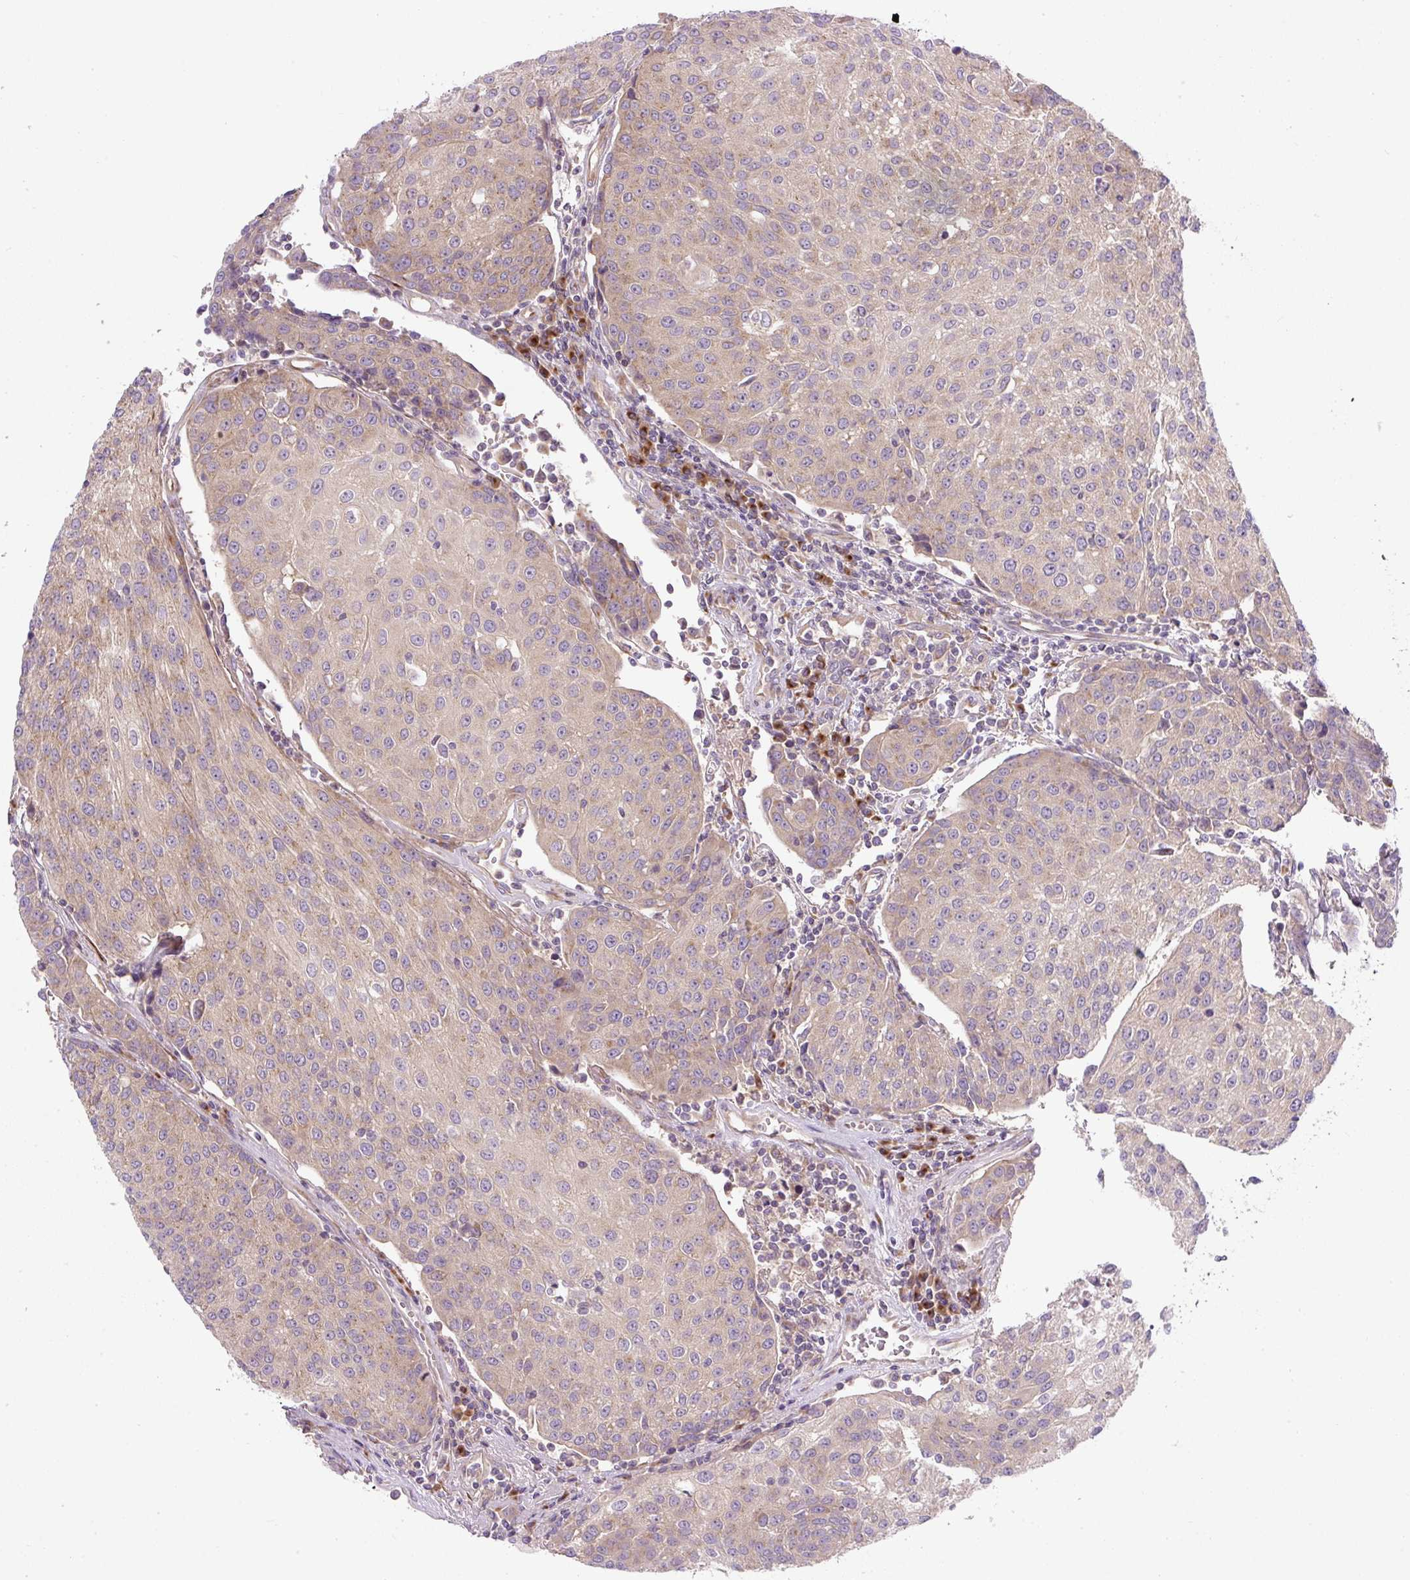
{"staining": {"intensity": "weak", "quantity": ">75%", "location": "cytoplasmic/membranous"}, "tissue": "urothelial cancer", "cell_type": "Tumor cells", "image_type": "cancer", "snomed": [{"axis": "morphology", "description": "Urothelial carcinoma, High grade"}, {"axis": "topography", "description": "Urinary bladder"}], "caption": "Urothelial cancer stained with DAB (3,3'-diaminobenzidine) IHC exhibits low levels of weak cytoplasmic/membranous staining in approximately >75% of tumor cells.", "gene": "MLX", "patient": {"sex": "female", "age": 85}}